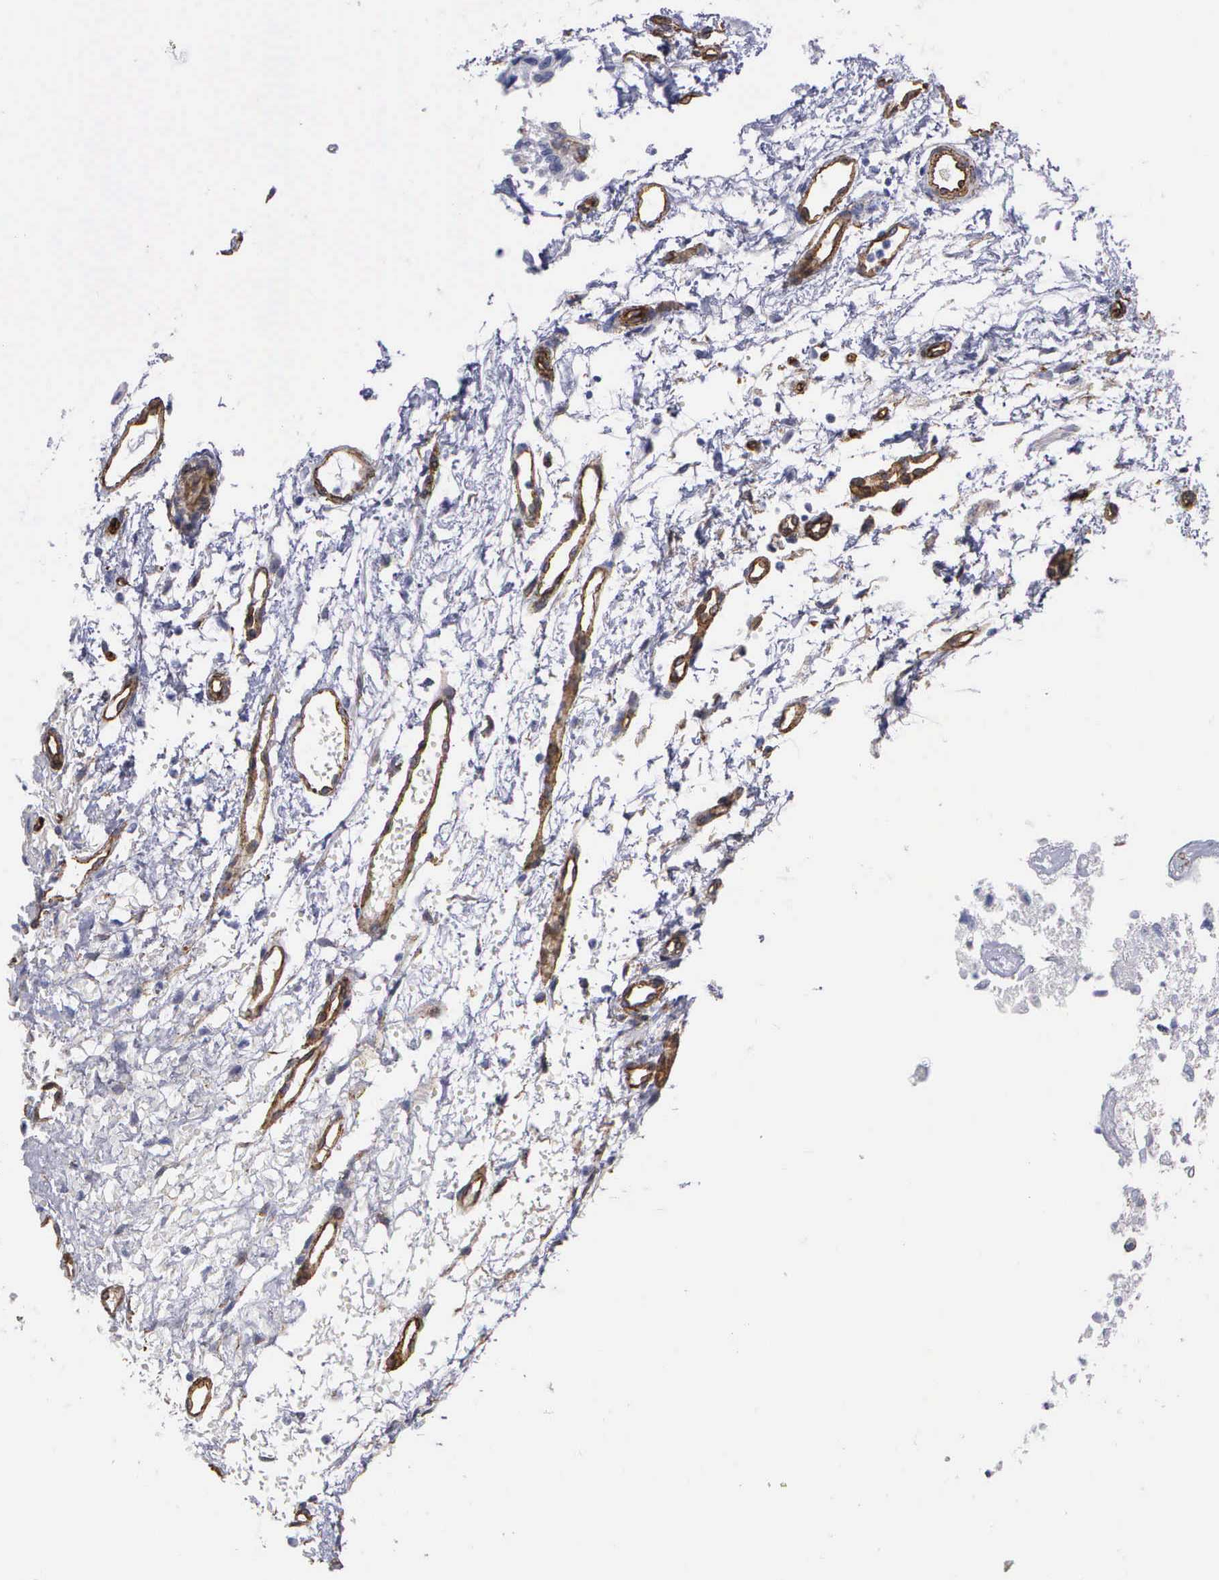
{"staining": {"intensity": "negative", "quantity": "none", "location": "none"}, "tissue": "glioma", "cell_type": "Tumor cells", "image_type": "cancer", "snomed": [{"axis": "morphology", "description": "Glioma, malignant, High grade"}, {"axis": "topography", "description": "Brain"}], "caption": "Protein analysis of malignant glioma (high-grade) exhibits no significant positivity in tumor cells.", "gene": "MAGEB10", "patient": {"sex": "male", "age": 77}}